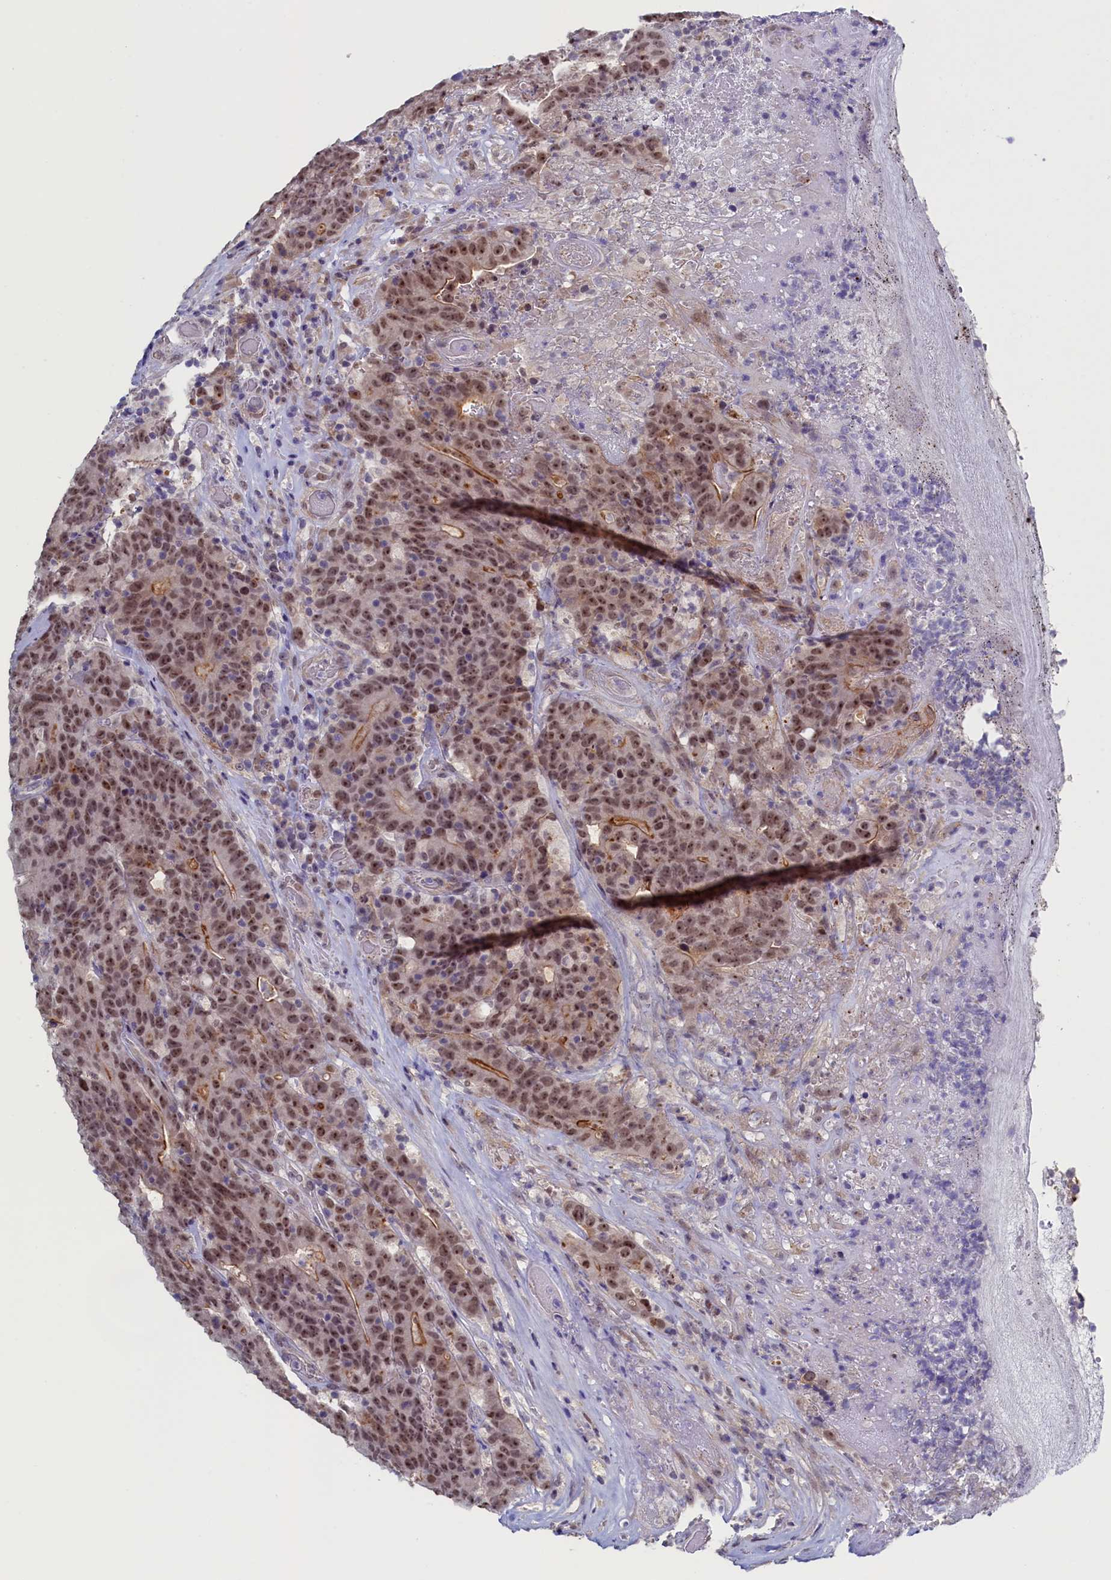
{"staining": {"intensity": "moderate", "quantity": ">75%", "location": "cytoplasmic/membranous,nuclear"}, "tissue": "colorectal cancer", "cell_type": "Tumor cells", "image_type": "cancer", "snomed": [{"axis": "morphology", "description": "Adenocarcinoma, NOS"}, {"axis": "topography", "description": "Colon"}], "caption": "There is medium levels of moderate cytoplasmic/membranous and nuclear positivity in tumor cells of colorectal adenocarcinoma, as demonstrated by immunohistochemical staining (brown color).", "gene": "PACSIN3", "patient": {"sex": "female", "age": 75}}